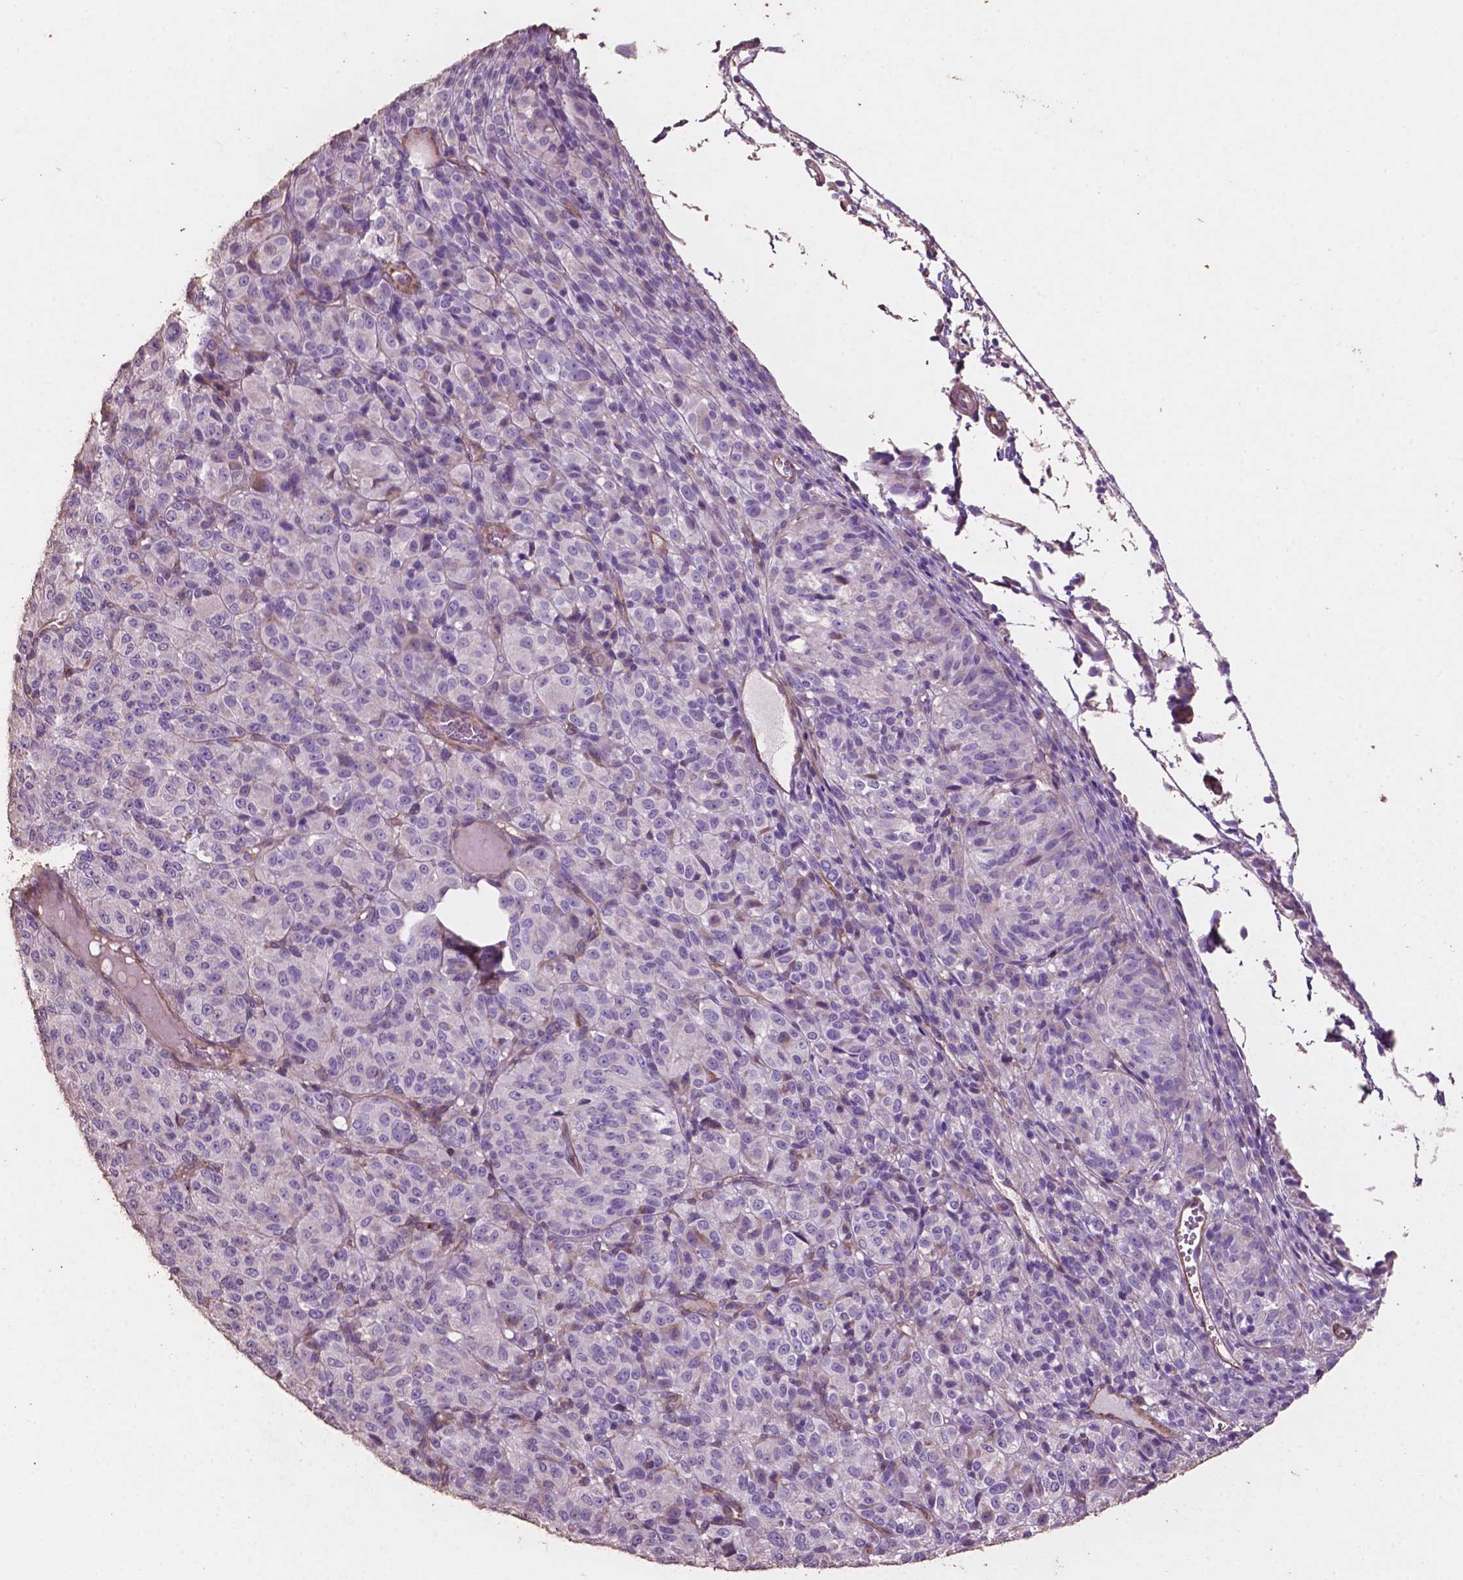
{"staining": {"intensity": "negative", "quantity": "none", "location": "none"}, "tissue": "melanoma", "cell_type": "Tumor cells", "image_type": "cancer", "snomed": [{"axis": "morphology", "description": "Malignant melanoma, Metastatic site"}, {"axis": "topography", "description": "Brain"}], "caption": "An image of malignant melanoma (metastatic site) stained for a protein demonstrates no brown staining in tumor cells.", "gene": "COMMD4", "patient": {"sex": "female", "age": 56}}